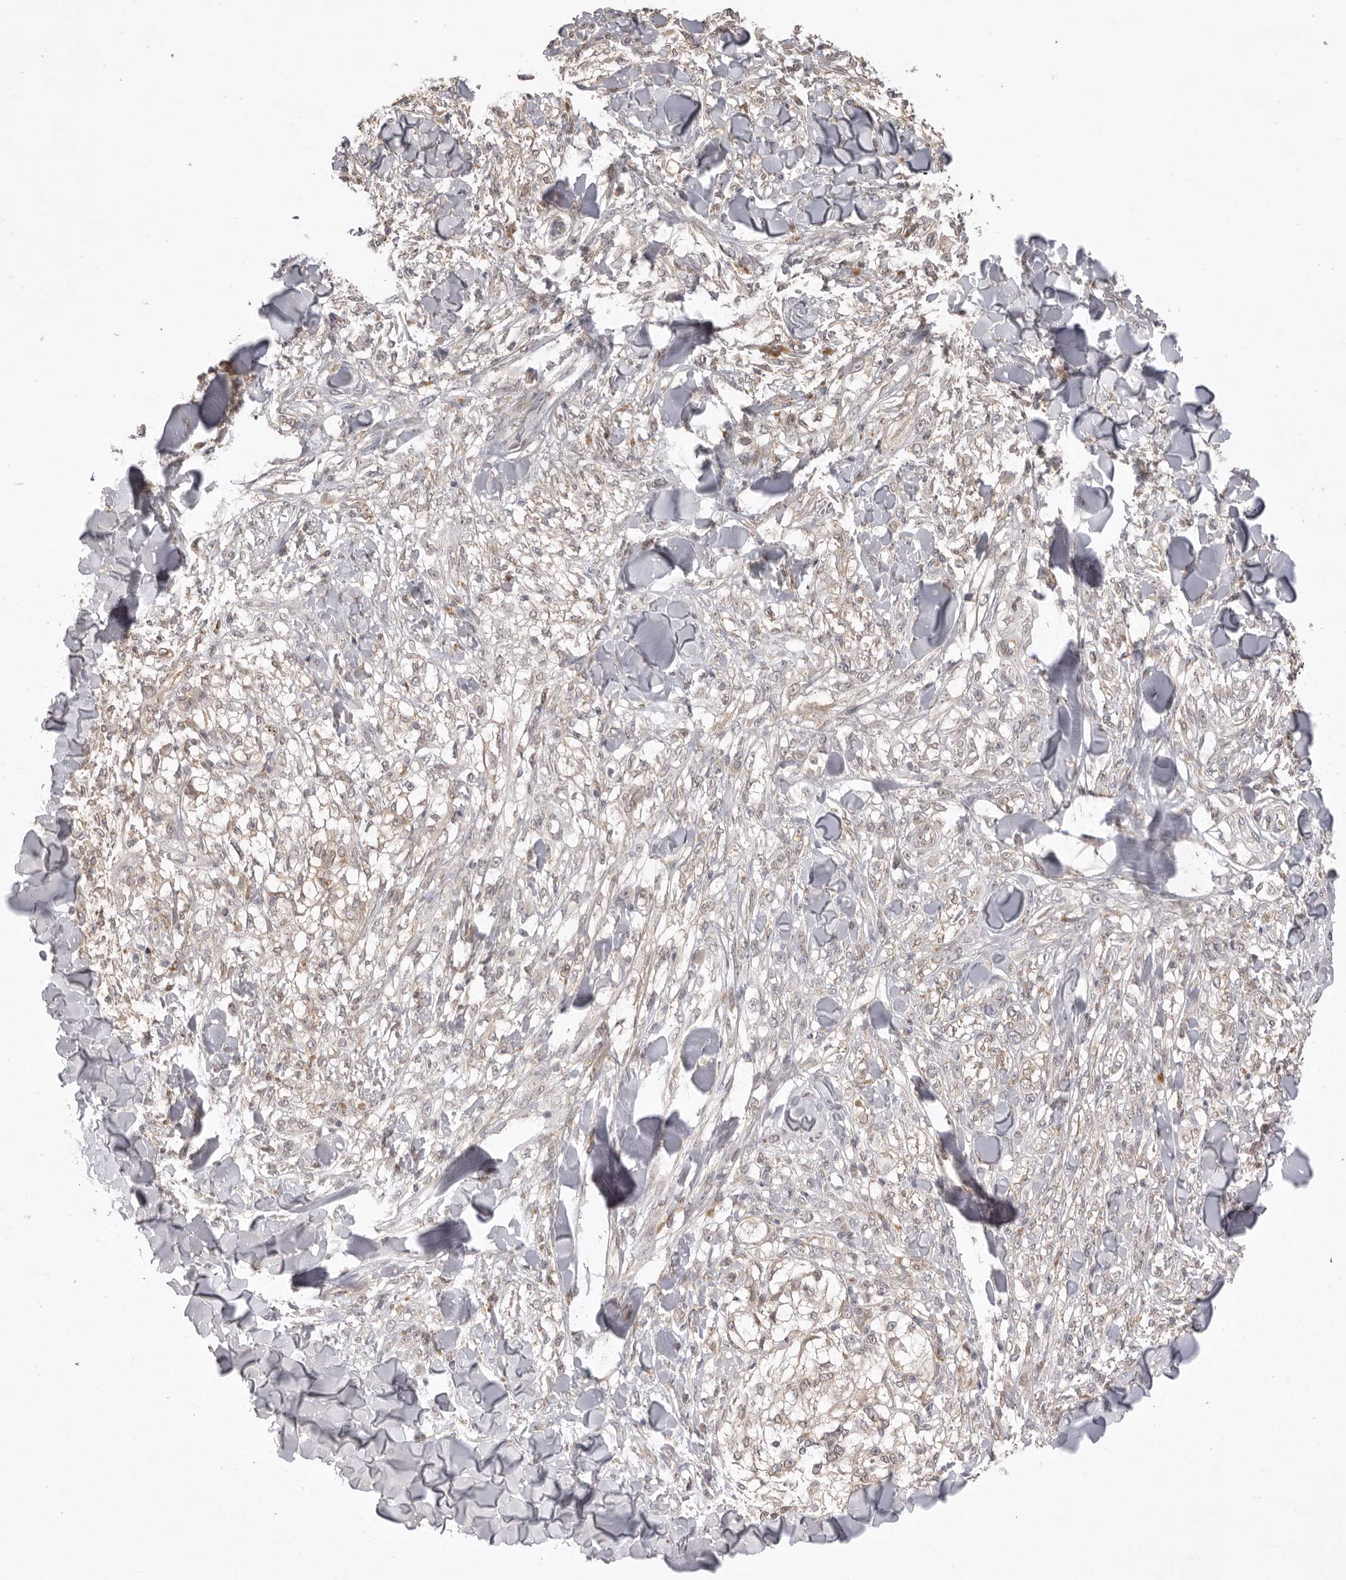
{"staining": {"intensity": "negative", "quantity": "none", "location": "none"}, "tissue": "melanoma", "cell_type": "Tumor cells", "image_type": "cancer", "snomed": [{"axis": "morphology", "description": "Malignant melanoma, NOS"}, {"axis": "topography", "description": "Skin of head"}], "caption": "Immunohistochemical staining of human melanoma demonstrates no significant positivity in tumor cells.", "gene": "TLR3", "patient": {"sex": "male", "age": 83}}